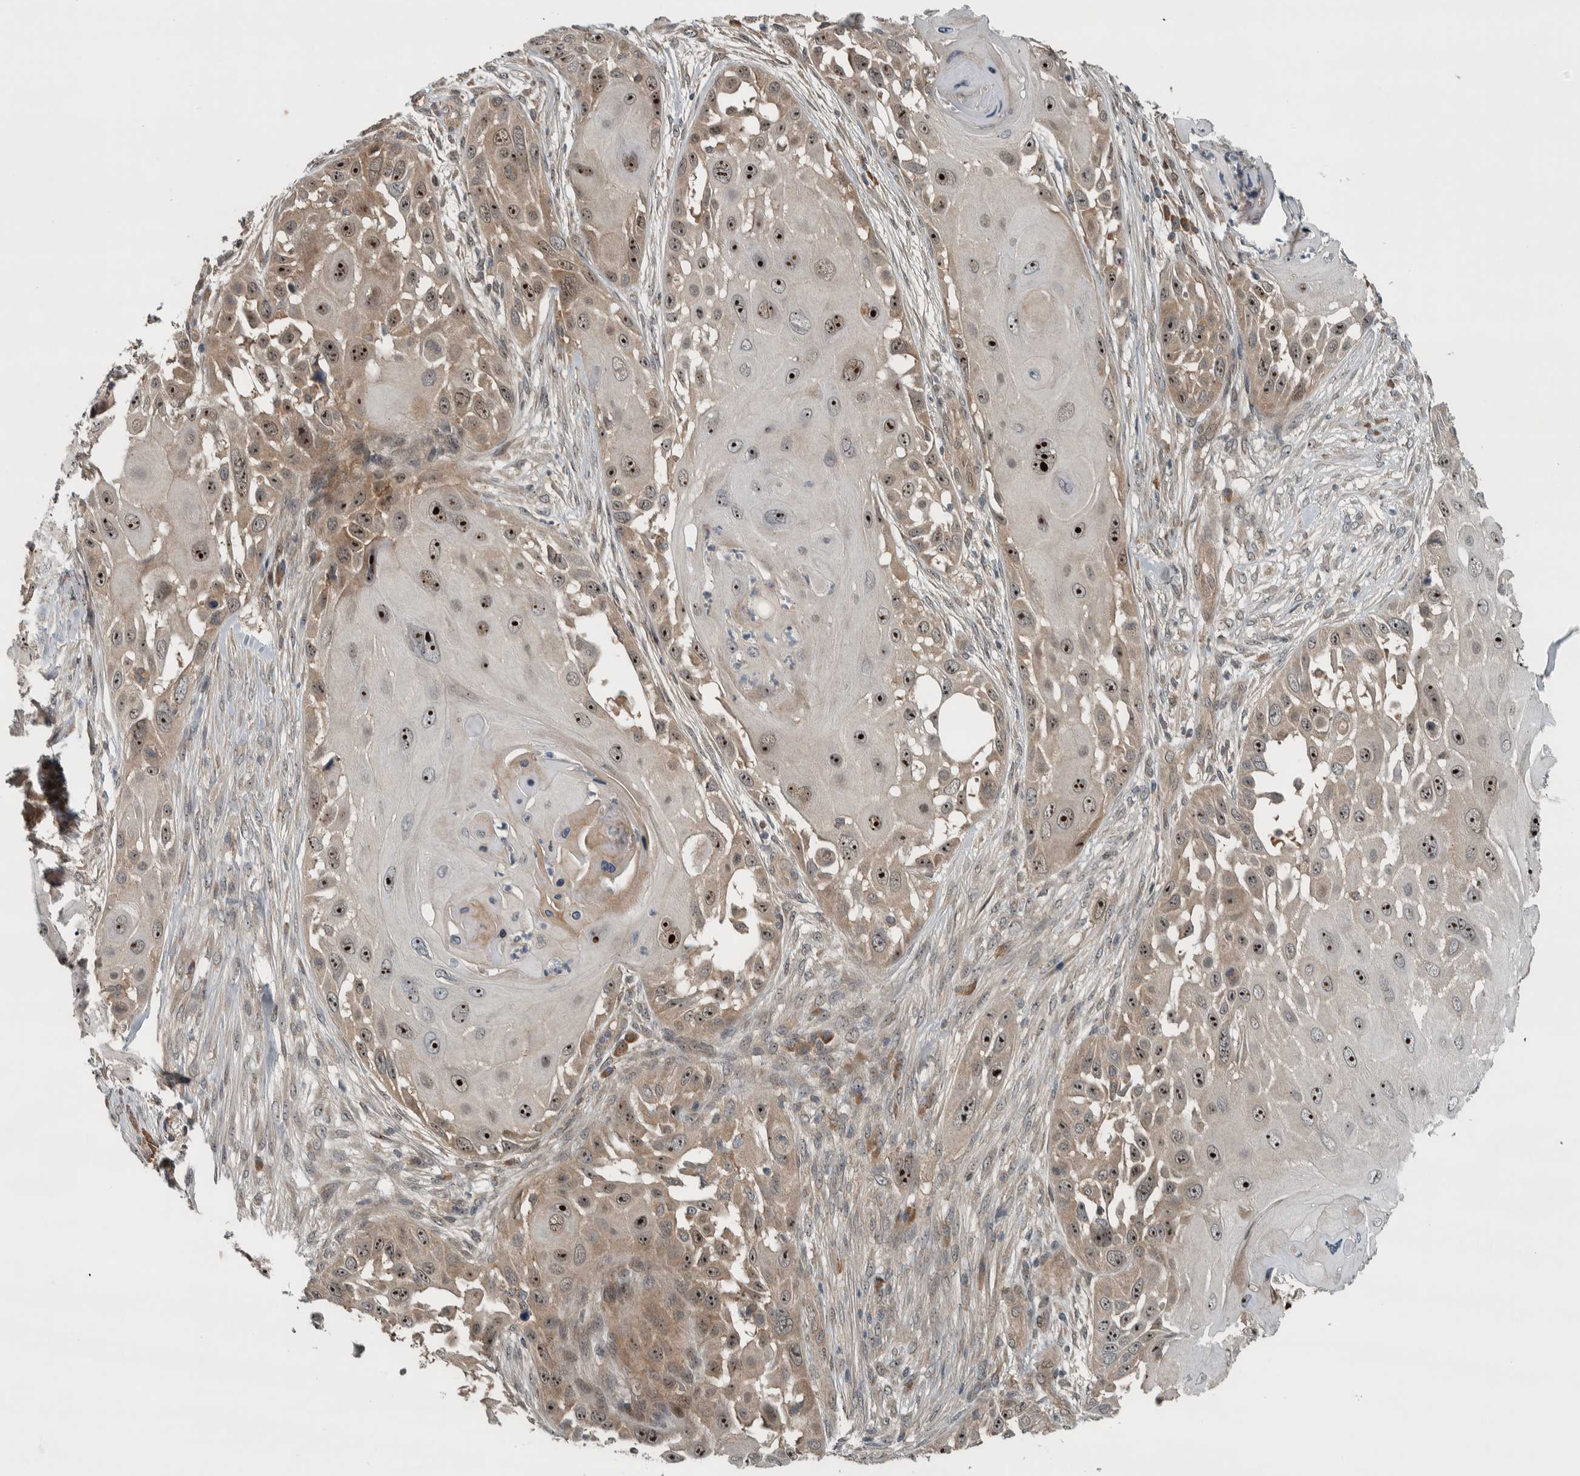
{"staining": {"intensity": "strong", "quantity": ">75%", "location": "cytoplasmic/membranous,nuclear"}, "tissue": "skin cancer", "cell_type": "Tumor cells", "image_type": "cancer", "snomed": [{"axis": "morphology", "description": "Squamous cell carcinoma, NOS"}, {"axis": "topography", "description": "Skin"}], "caption": "Tumor cells exhibit strong cytoplasmic/membranous and nuclear staining in approximately >75% of cells in skin cancer (squamous cell carcinoma).", "gene": "XPO5", "patient": {"sex": "female", "age": 44}}